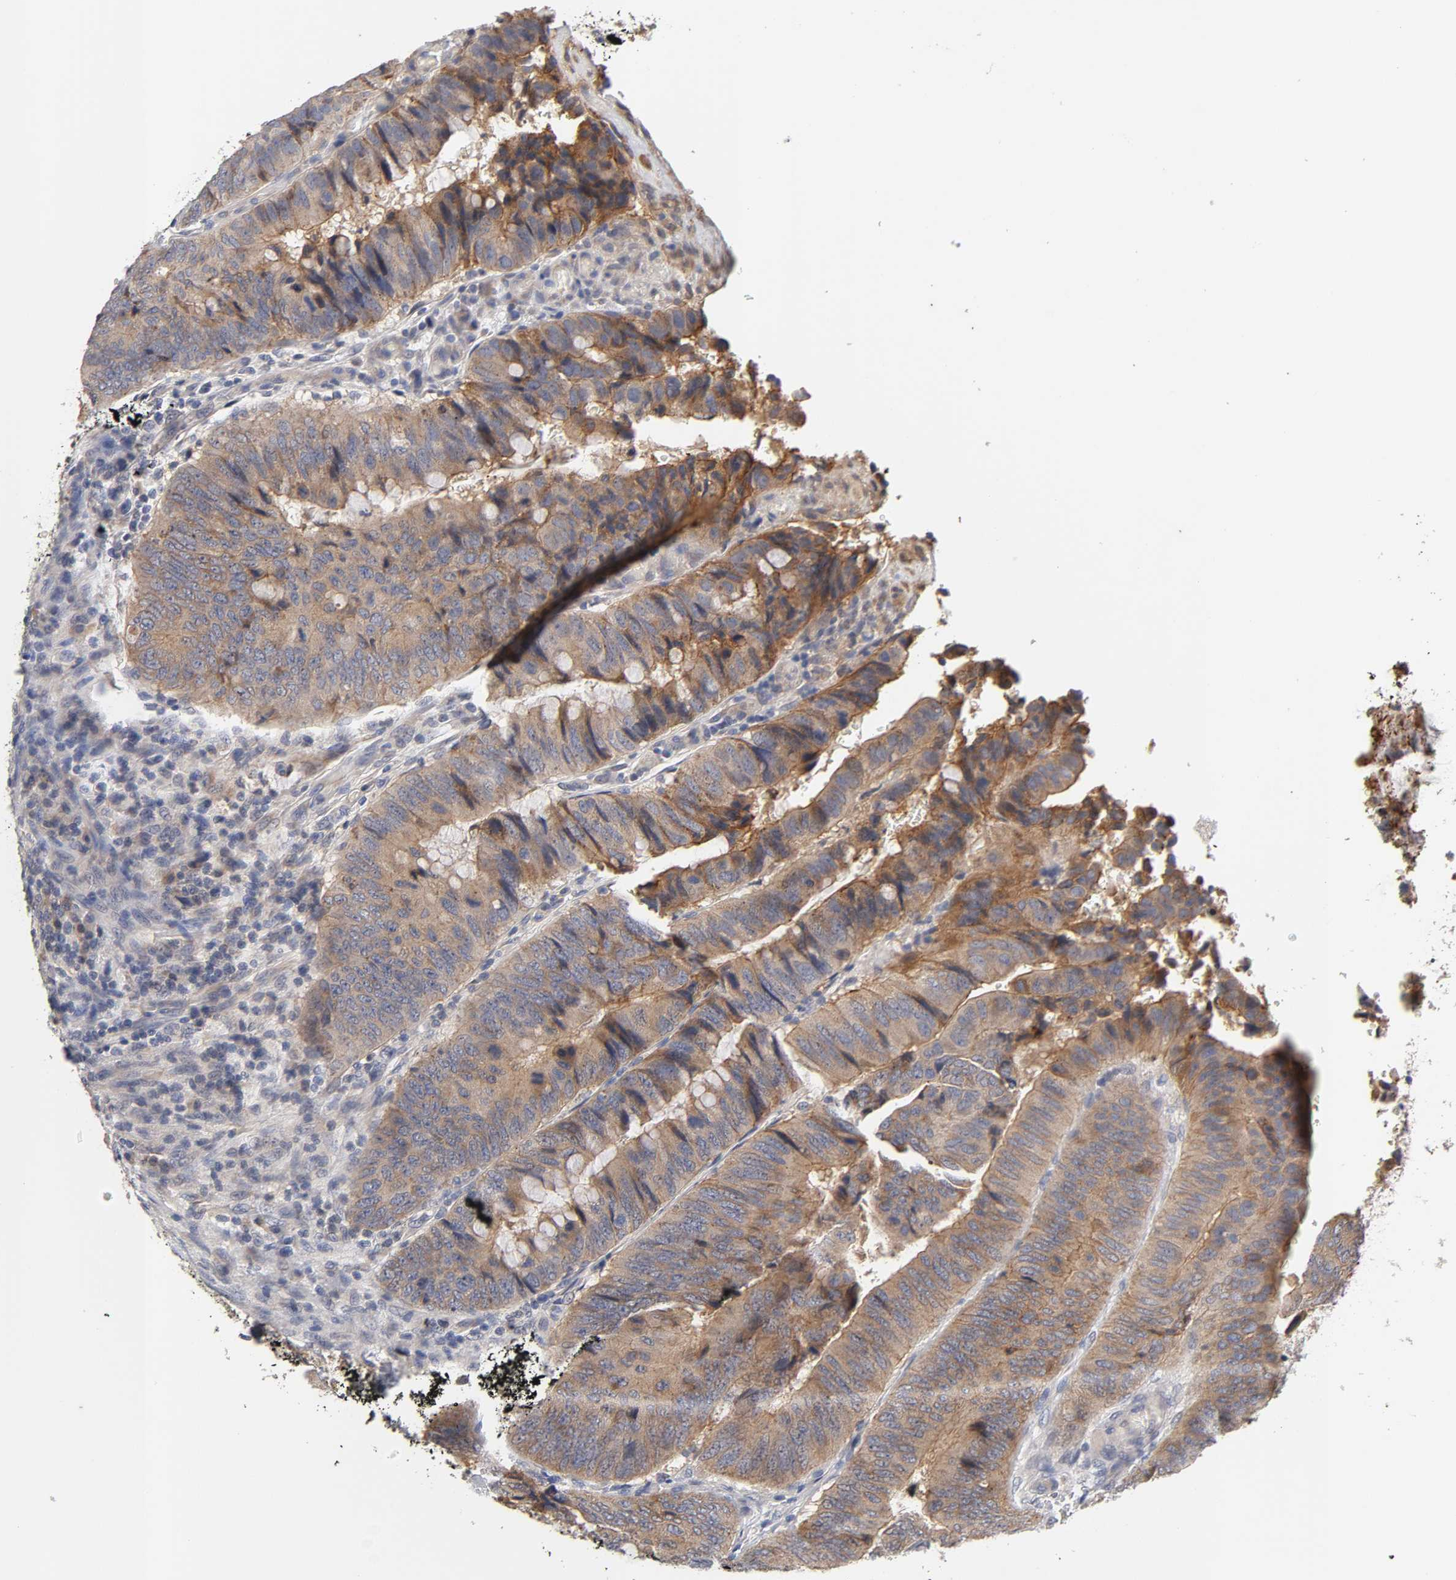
{"staining": {"intensity": "moderate", "quantity": ">75%", "location": "cytoplasmic/membranous"}, "tissue": "colorectal cancer", "cell_type": "Tumor cells", "image_type": "cancer", "snomed": [{"axis": "morphology", "description": "Normal tissue, NOS"}, {"axis": "morphology", "description": "Adenocarcinoma, NOS"}, {"axis": "topography", "description": "Rectum"}, {"axis": "topography", "description": "Peripheral nerve tissue"}], "caption": "Tumor cells display moderate cytoplasmic/membranous positivity in approximately >75% of cells in colorectal cancer (adenocarcinoma). Immunohistochemistry (ihc) stains the protein of interest in brown and the nuclei are stained blue.", "gene": "CXADR", "patient": {"sex": "male", "age": 92}}